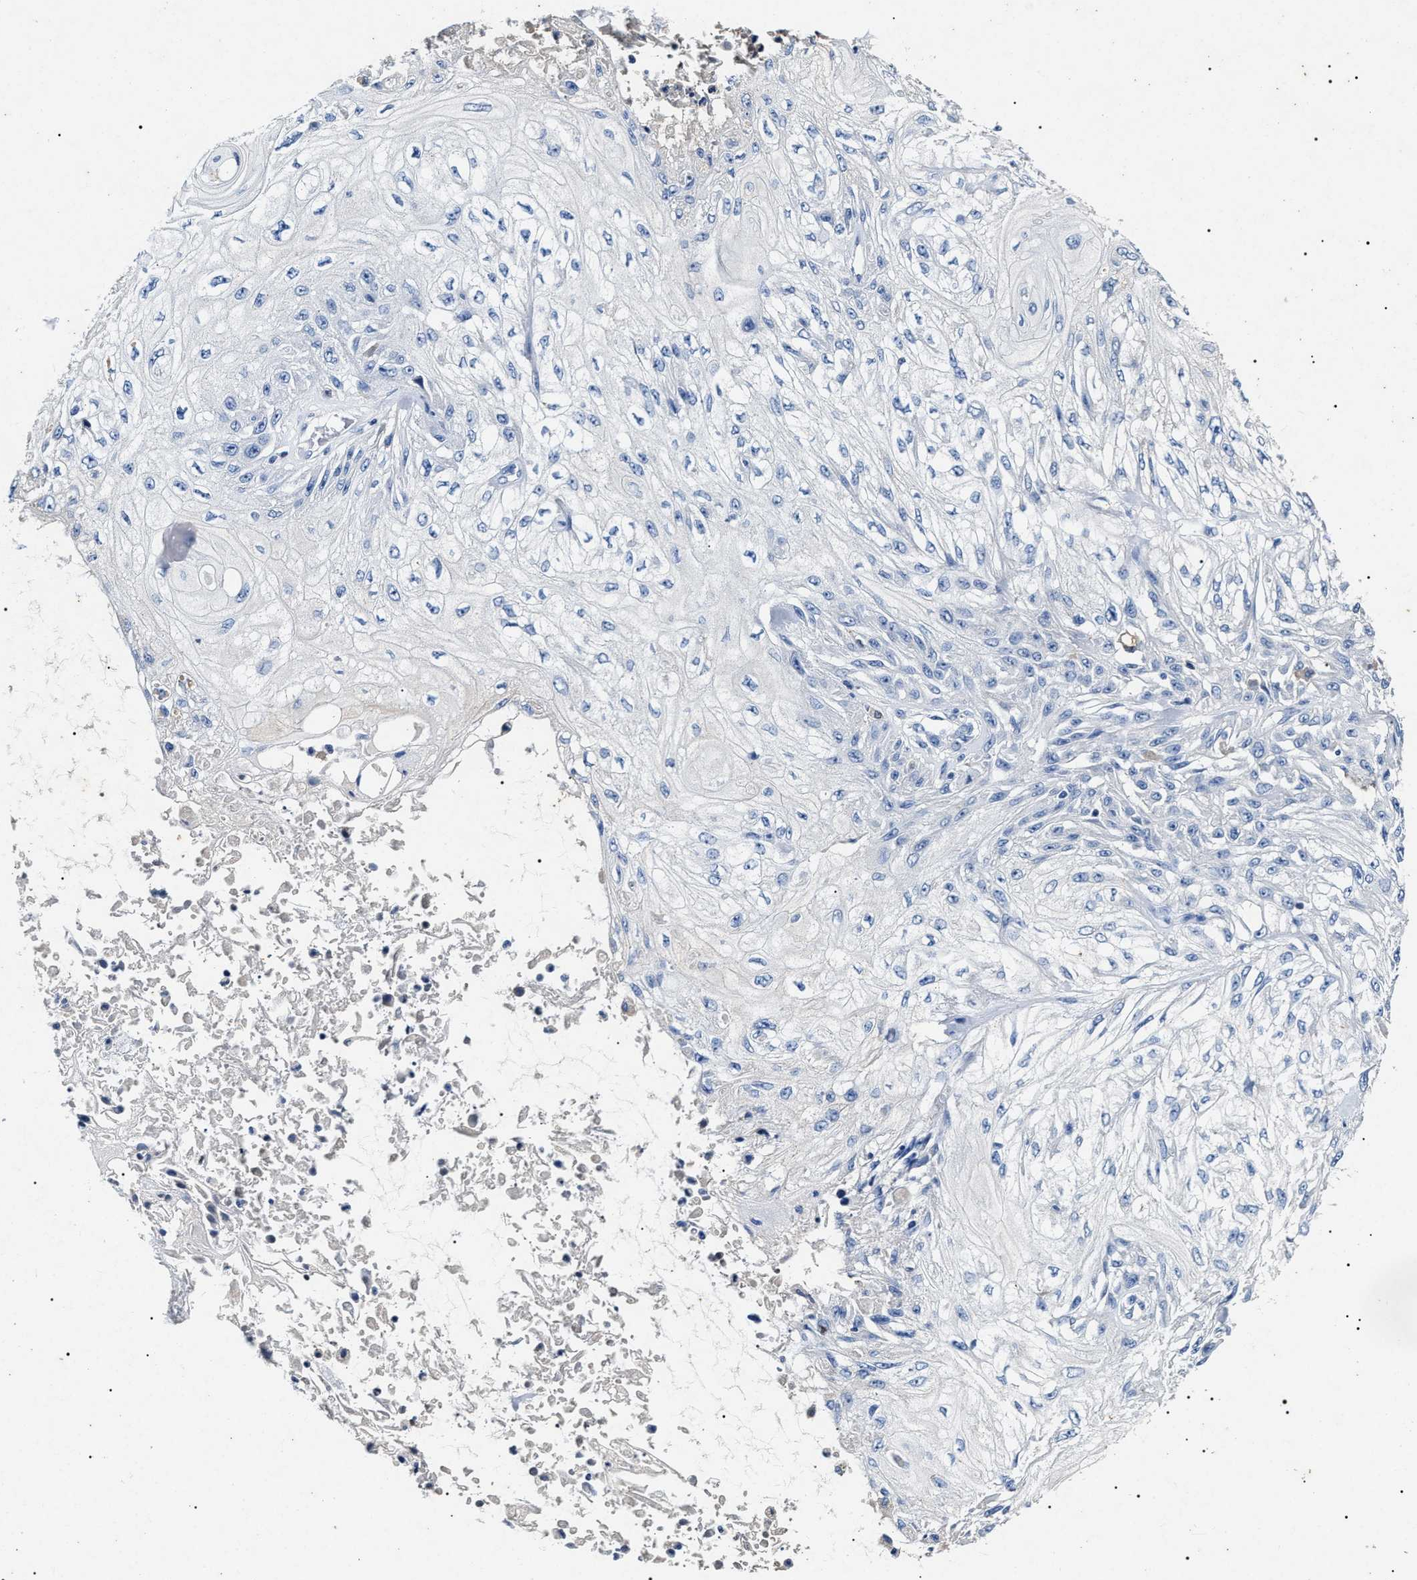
{"staining": {"intensity": "negative", "quantity": "none", "location": "none"}, "tissue": "skin cancer", "cell_type": "Tumor cells", "image_type": "cancer", "snomed": [{"axis": "morphology", "description": "Squamous cell carcinoma, NOS"}, {"axis": "morphology", "description": "Squamous cell carcinoma, metastatic, NOS"}, {"axis": "topography", "description": "Skin"}, {"axis": "topography", "description": "Lymph node"}], "caption": "Immunohistochemistry (IHC) histopathology image of neoplastic tissue: human skin squamous cell carcinoma stained with DAB exhibits no significant protein positivity in tumor cells. (DAB (3,3'-diaminobenzidine) immunohistochemistry, high magnification).", "gene": "LRRC8E", "patient": {"sex": "male", "age": 75}}